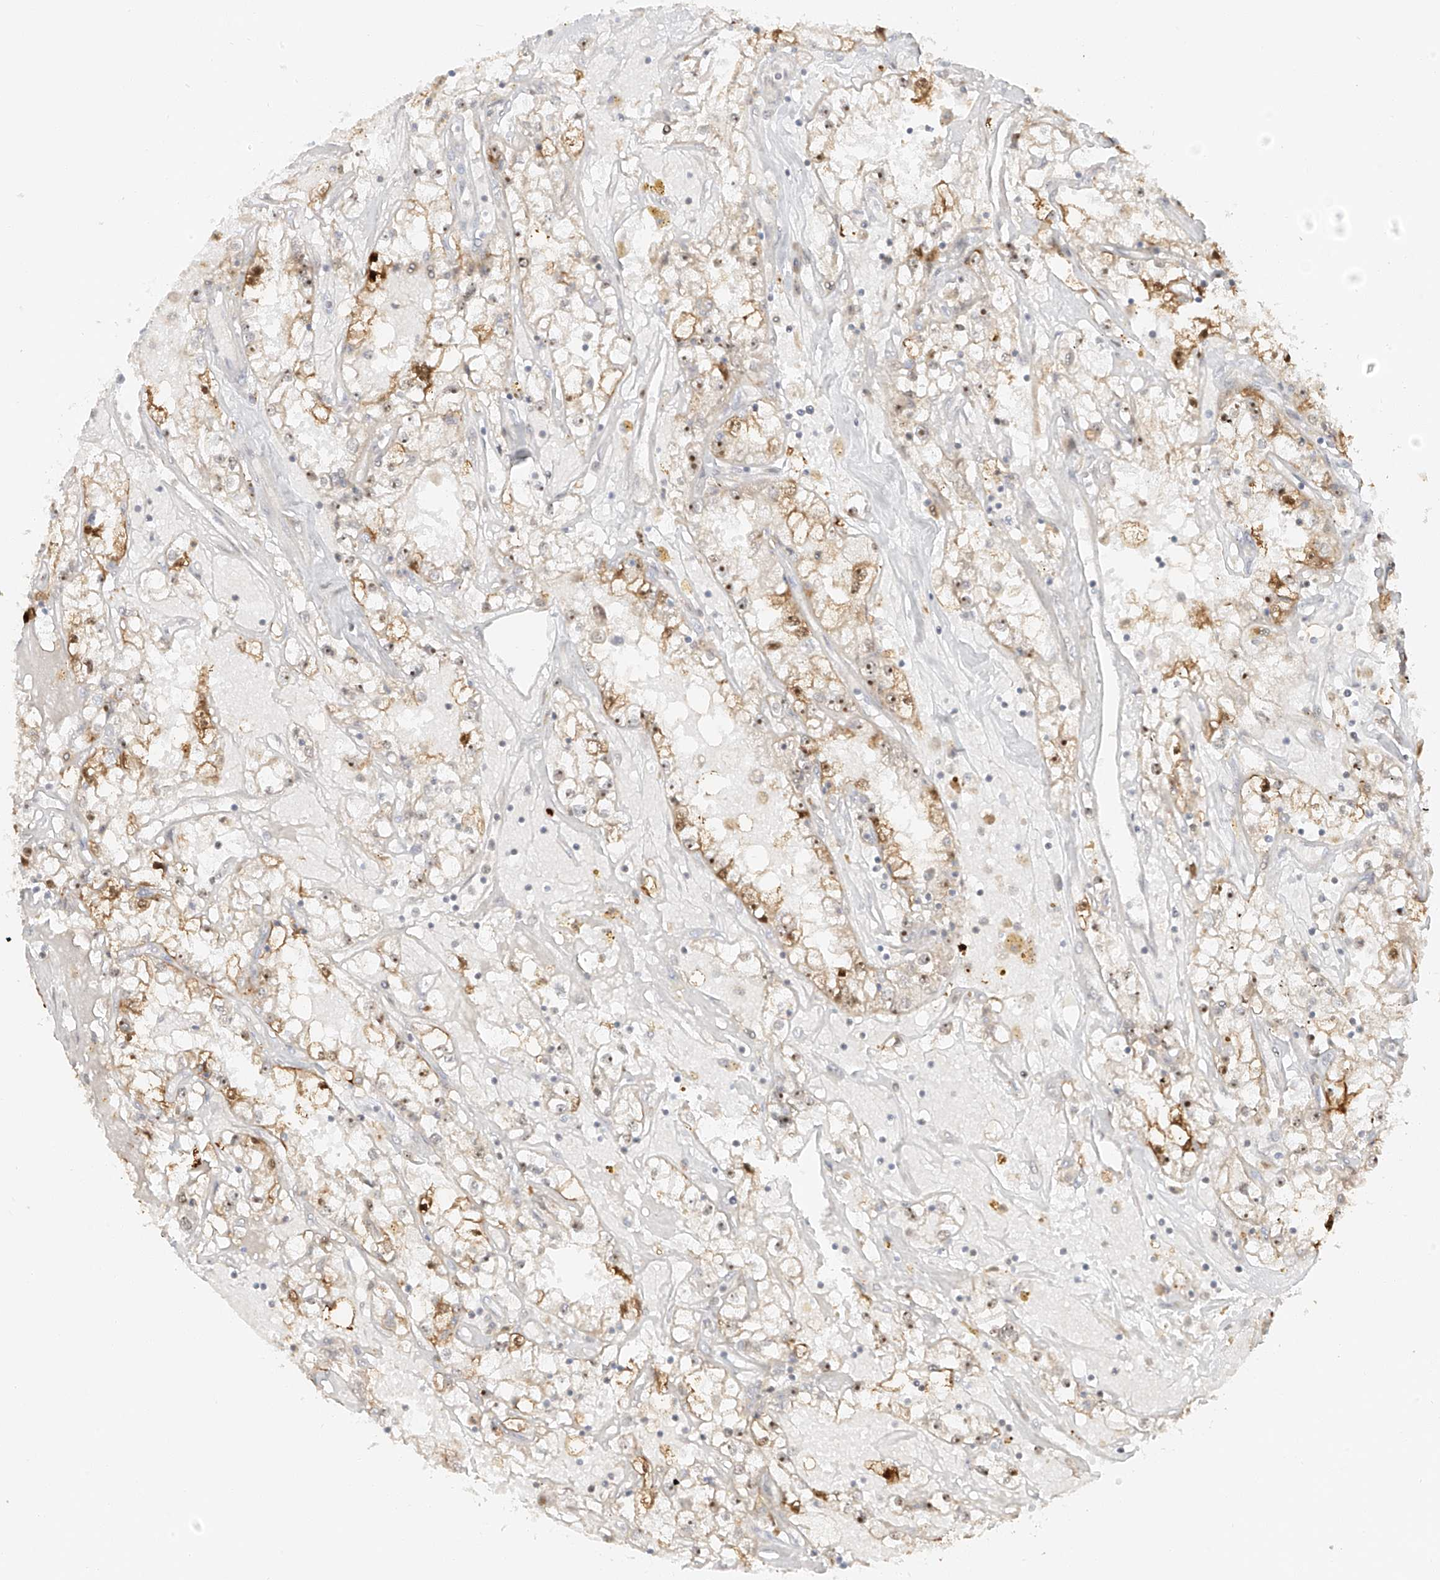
{"staining": {"intensity": "moderate", "quantity": ">75%", "location": "cytoplasmic/membranous"}, "tissue": "renal cancer", "cell_type": "Tumor cells", "image_type": "cancer", "snomed": [{"axis": "morphology", "description": "Adenocarcinoma, NOS"}, {"axis": "topography", "description": "Kidney"}], "caption": "Adenocarcinoma (renal) stained for a protein (brown) displays moderate cytoplasmic/membranous positive positivity in about >75% of tumor cells.", "gene": "MIPEP", "patient": {"sex": "male", "age": 56}}